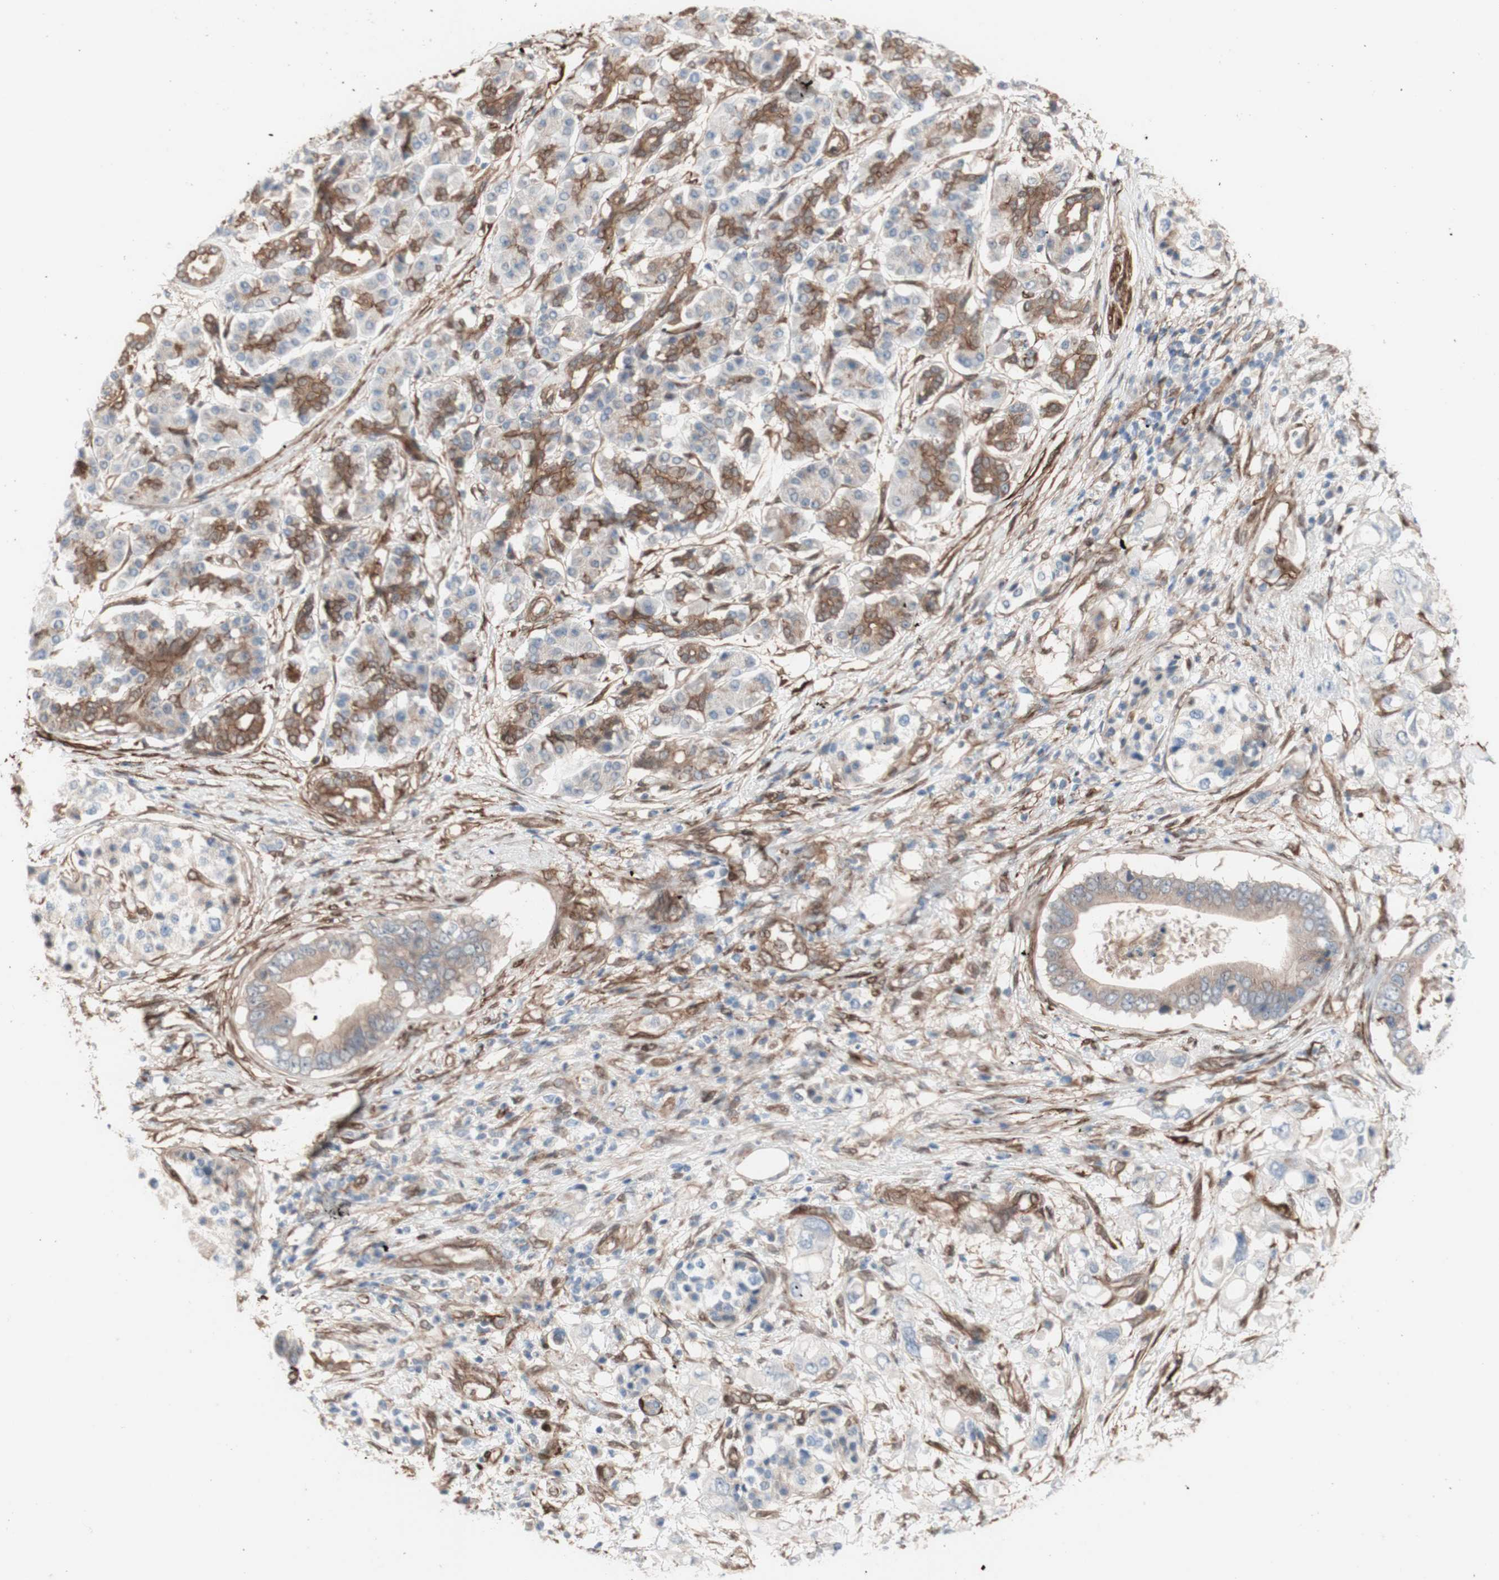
{"staining": {"intensity": "weak", "quantity": ">75%", "location": "cytoplasmic/membranous"}, "tissue": "pancreatic cancer", "cell_type": "Tumor cells", "image_type": "cancer", "snomed": [{"axis": "morphology", "description": "Adenocarcinoma, NOS"}, {"axis": "topography", "description": "Pancreas"}], "caption": "Tumor cells demonstrate weak cytoplasmic/membranous positivity in approximately >75% of cells in pancreatic adenocarcinoma.", "gene": "CNN3", "patient": {"sex": "female", "age": 56}}